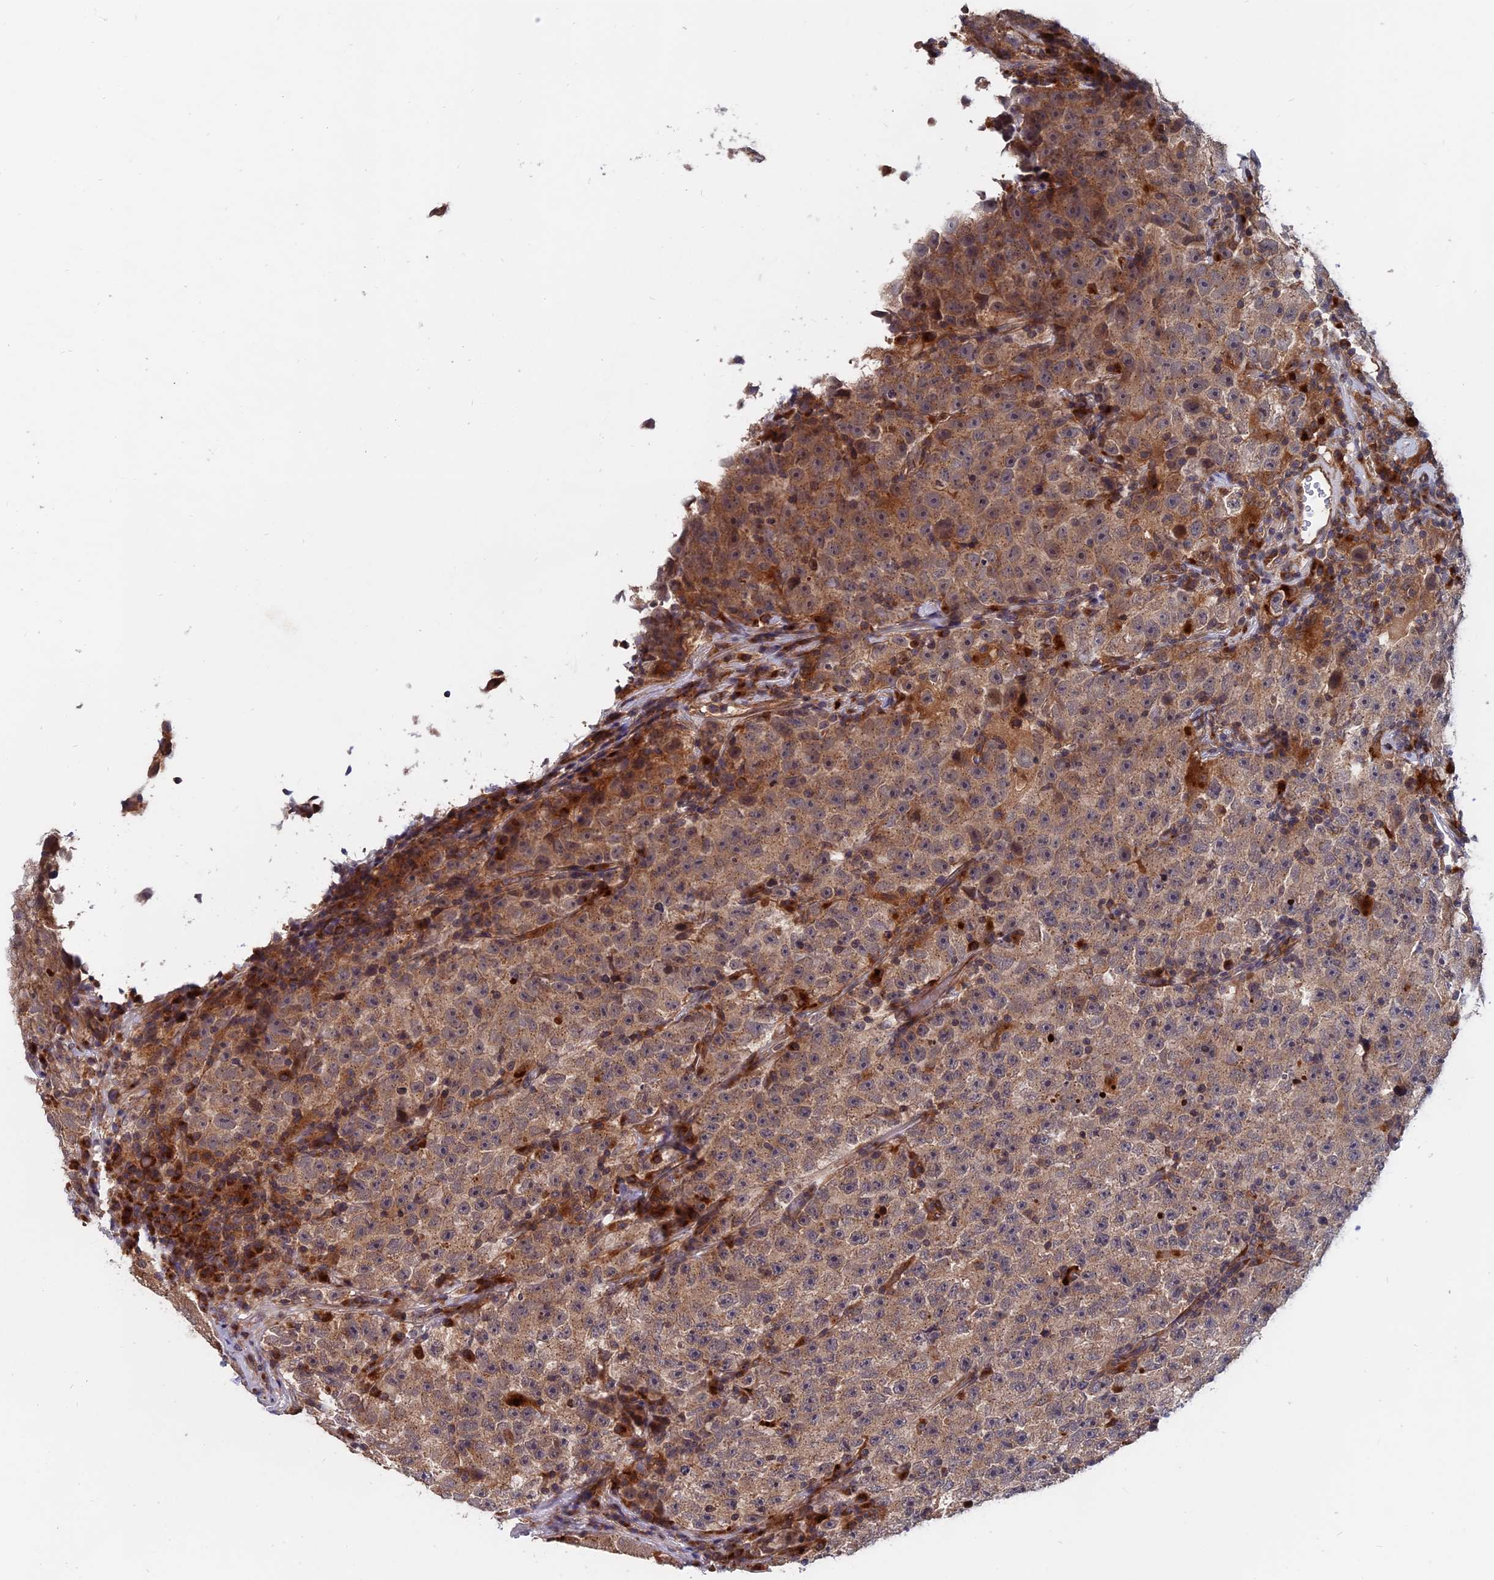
{"staining": {"intensity": "moderate", "quantity": ">75%", "location": "cytoplasmic/membranous"}, "tissue": "testis cancer", "cell_type": "Tumor cells", "image_type": "cancer", "snomed": [{"axis": "morphology", "description": "Seminoma, NOS"}, {"axis": "topography", "description": "Testis"}], "caption": "Immunohistochemistry (IHC) image of neoplastic tissue: testis cancer stained using immunohistochemistry shows medium levels of moderate protein expression localized specifically in the cytoplasmic/membranous of tumor cells, appearing as a cytoplasmic/membranous brown color.", "gene": "TRAPPC2L", "patient": {"sex": "male", "age": 22}}